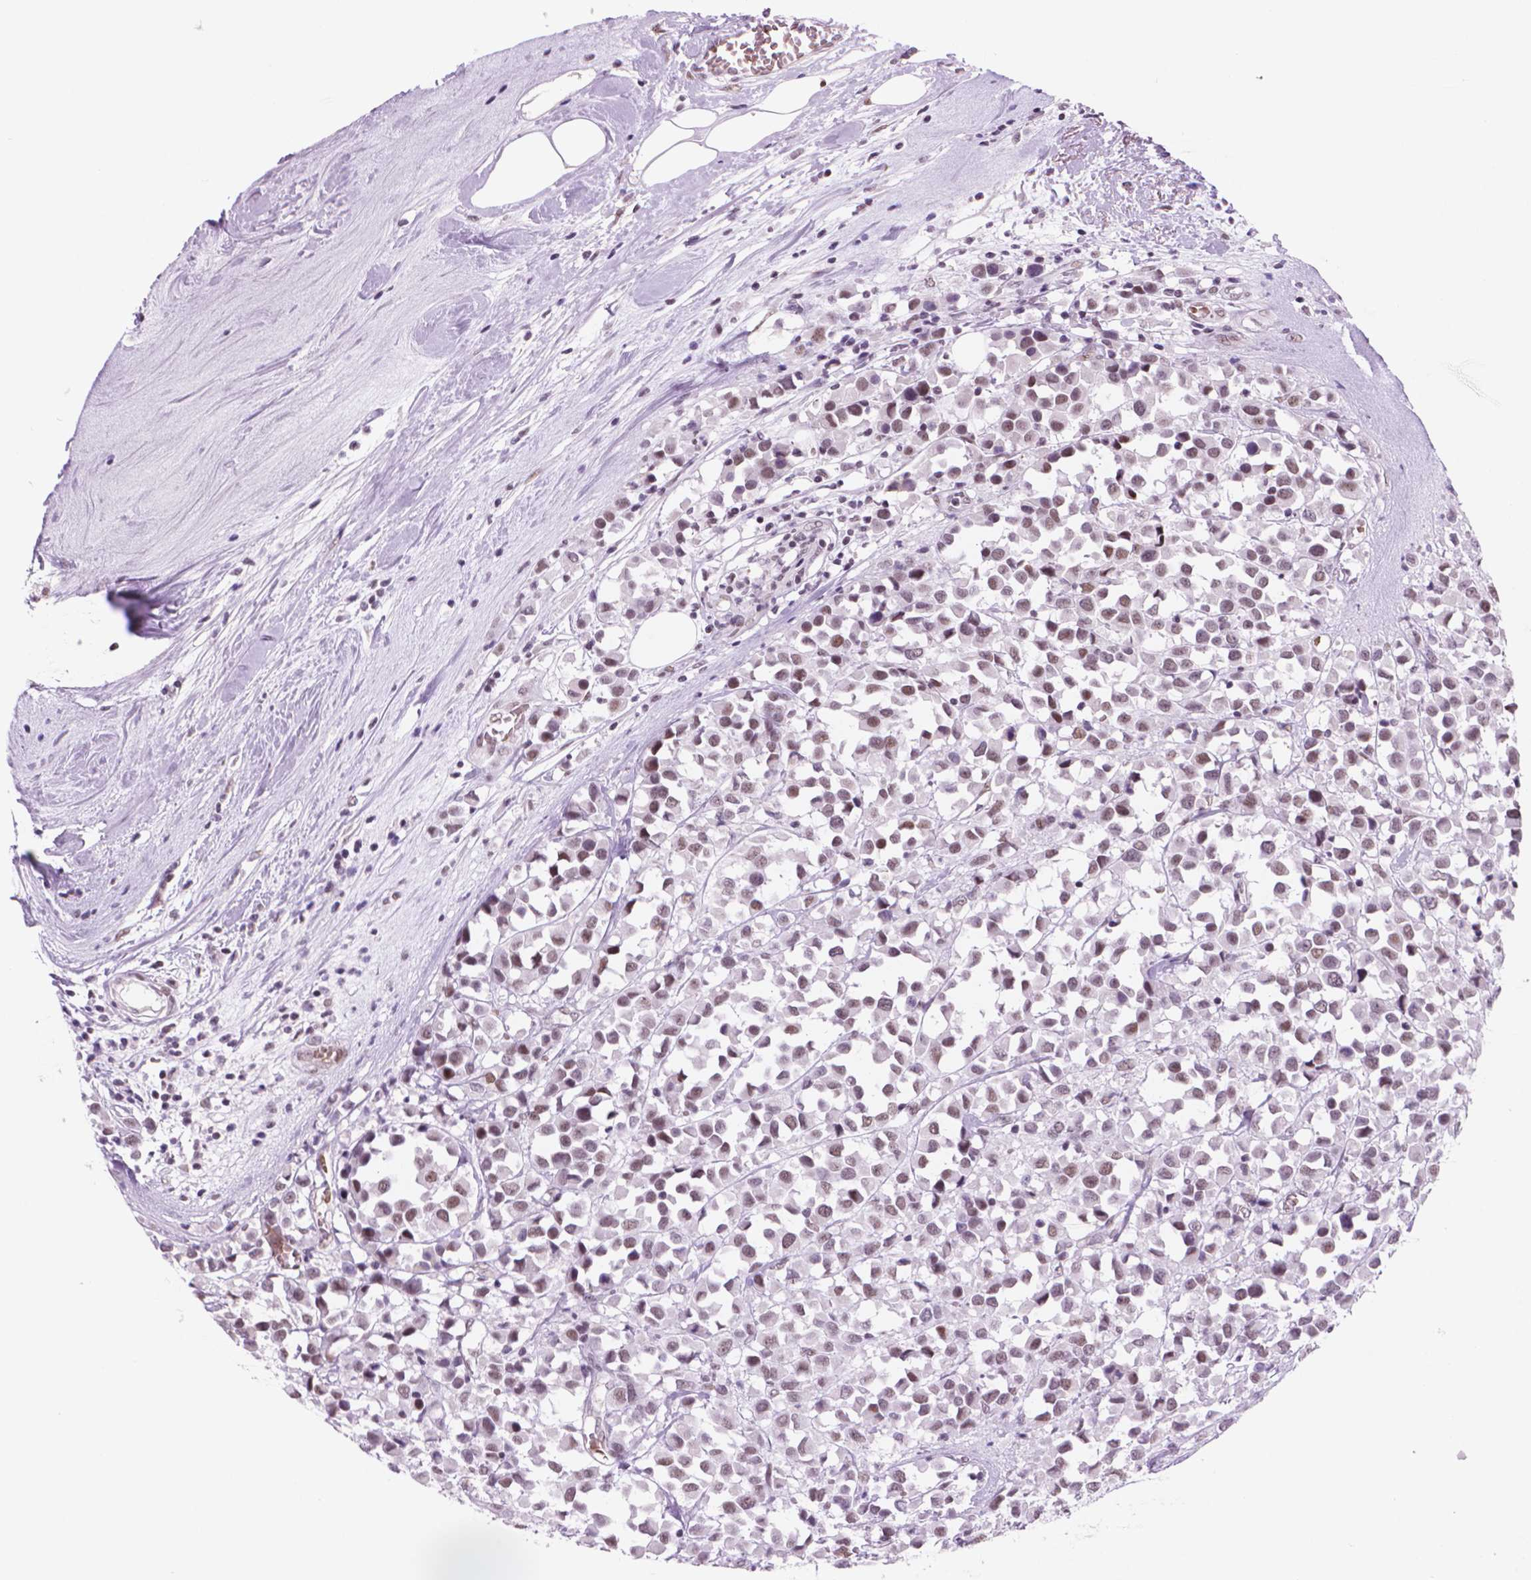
{"staining": {"intensity": "moderate", "quantity": ">75%", "location": "nuclear"}, "tissue": "breast cancer", "cell_type": "Tumor cells", "image_type": "cancer", "snomed": [{"axis": "morphology", "description": "Duct carcinoma"}, {"axis": "topography", "description": "Breast"}], "caption": "Tumor cells show medium levels of moderate nuclear expression in about >75% of cells in human invasive ductal carcinoma (breast).", "gene": "POLR3D", "patient": {"sex": "female", "age": 61}}